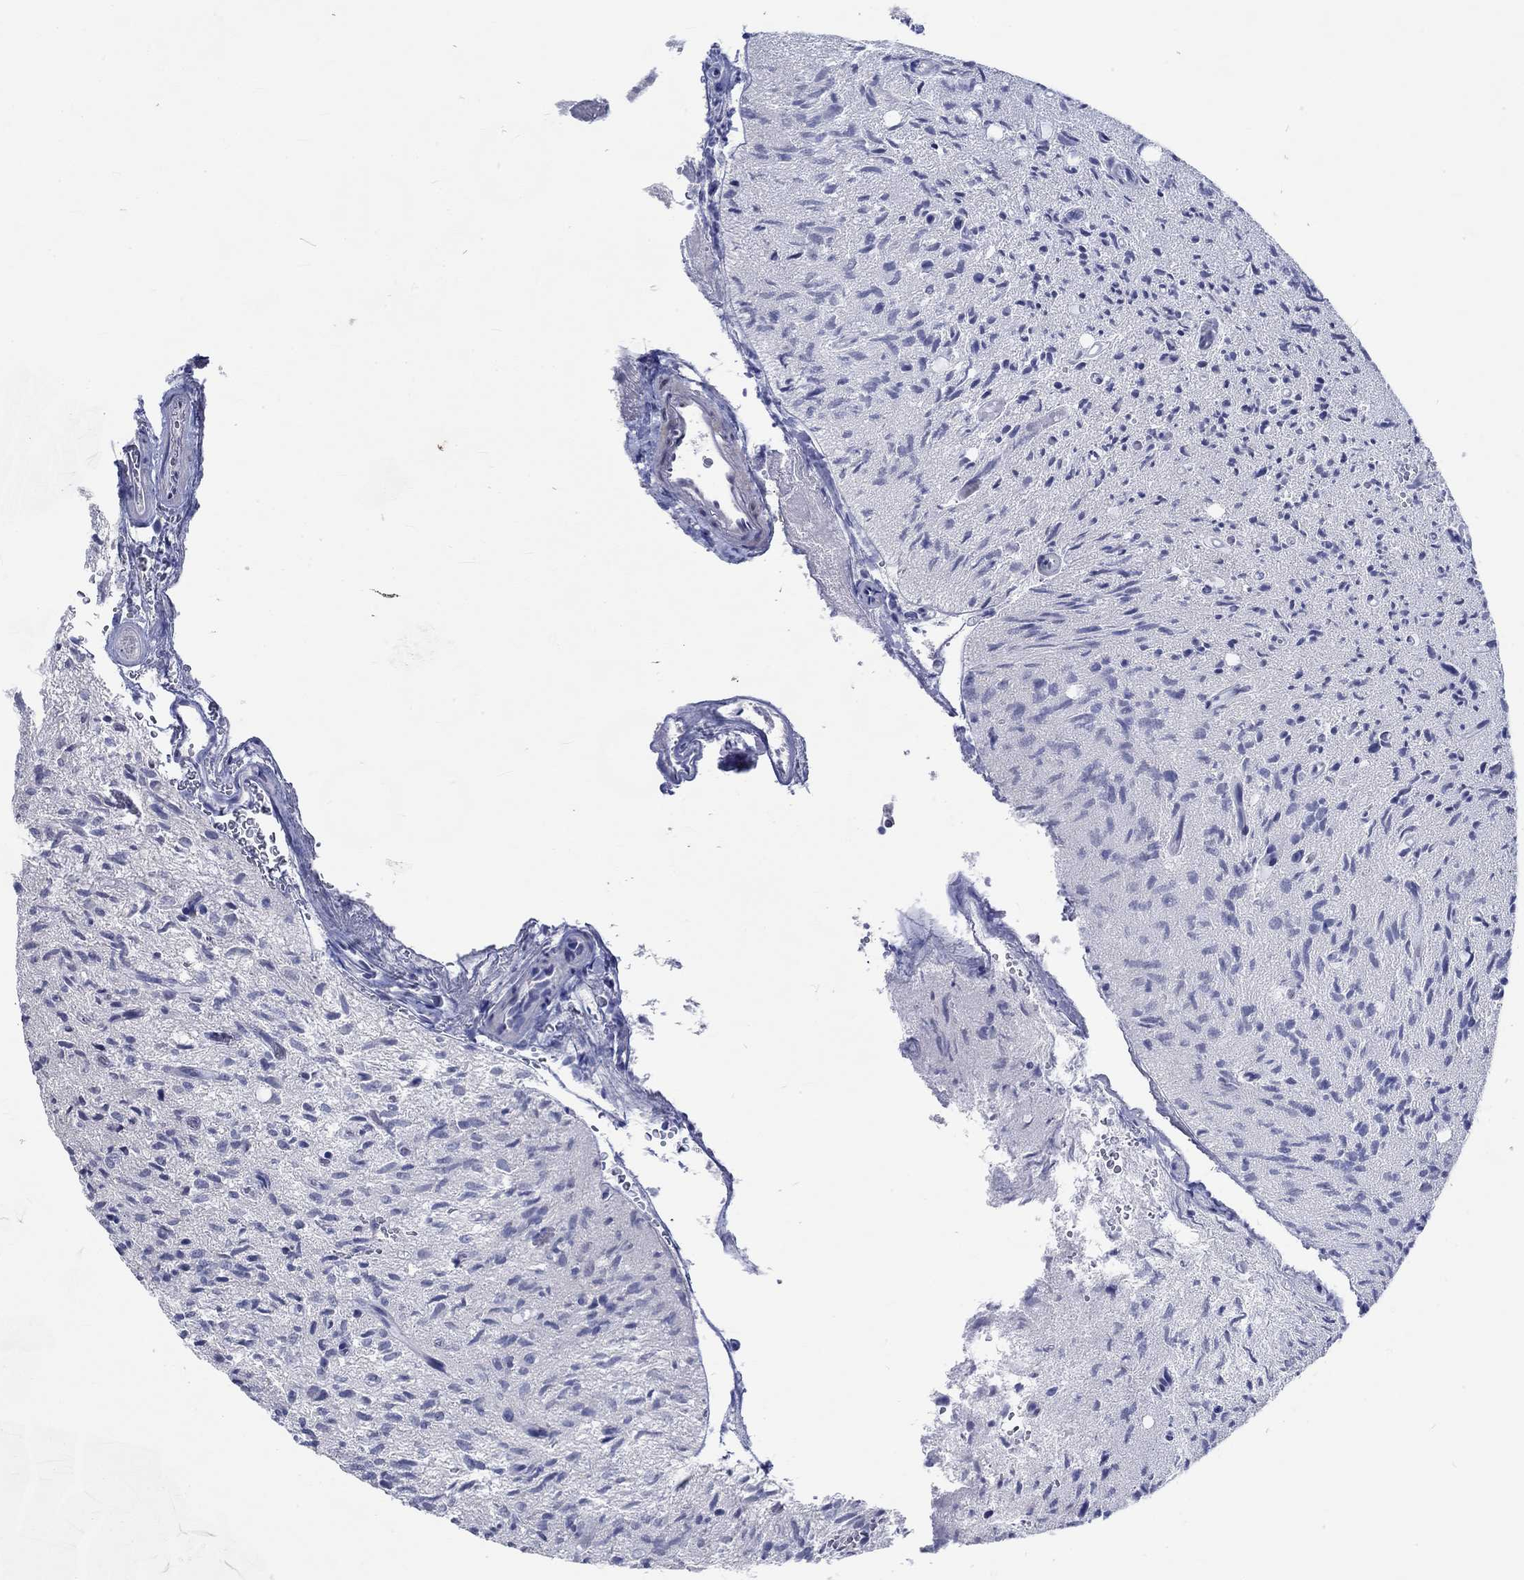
{"staining": {"intensity": "negative", "quantity": "none", "location": "none"}, "tissue": "glioma", "cell_type": "Tumor cells", "image_type": "cancer", "snomed": [{"axis": "morphology", "description": "Glioma, malignant, High grade"}, {"axis": "topography", "description": "Brain"}], "caption": "Immunohistochemical staining of malignant glioma (high-grade) demonstrates no significant expression in tumor cells.", "gene": "C4orf47", "patient": {"sex": "male", "age": 64}}